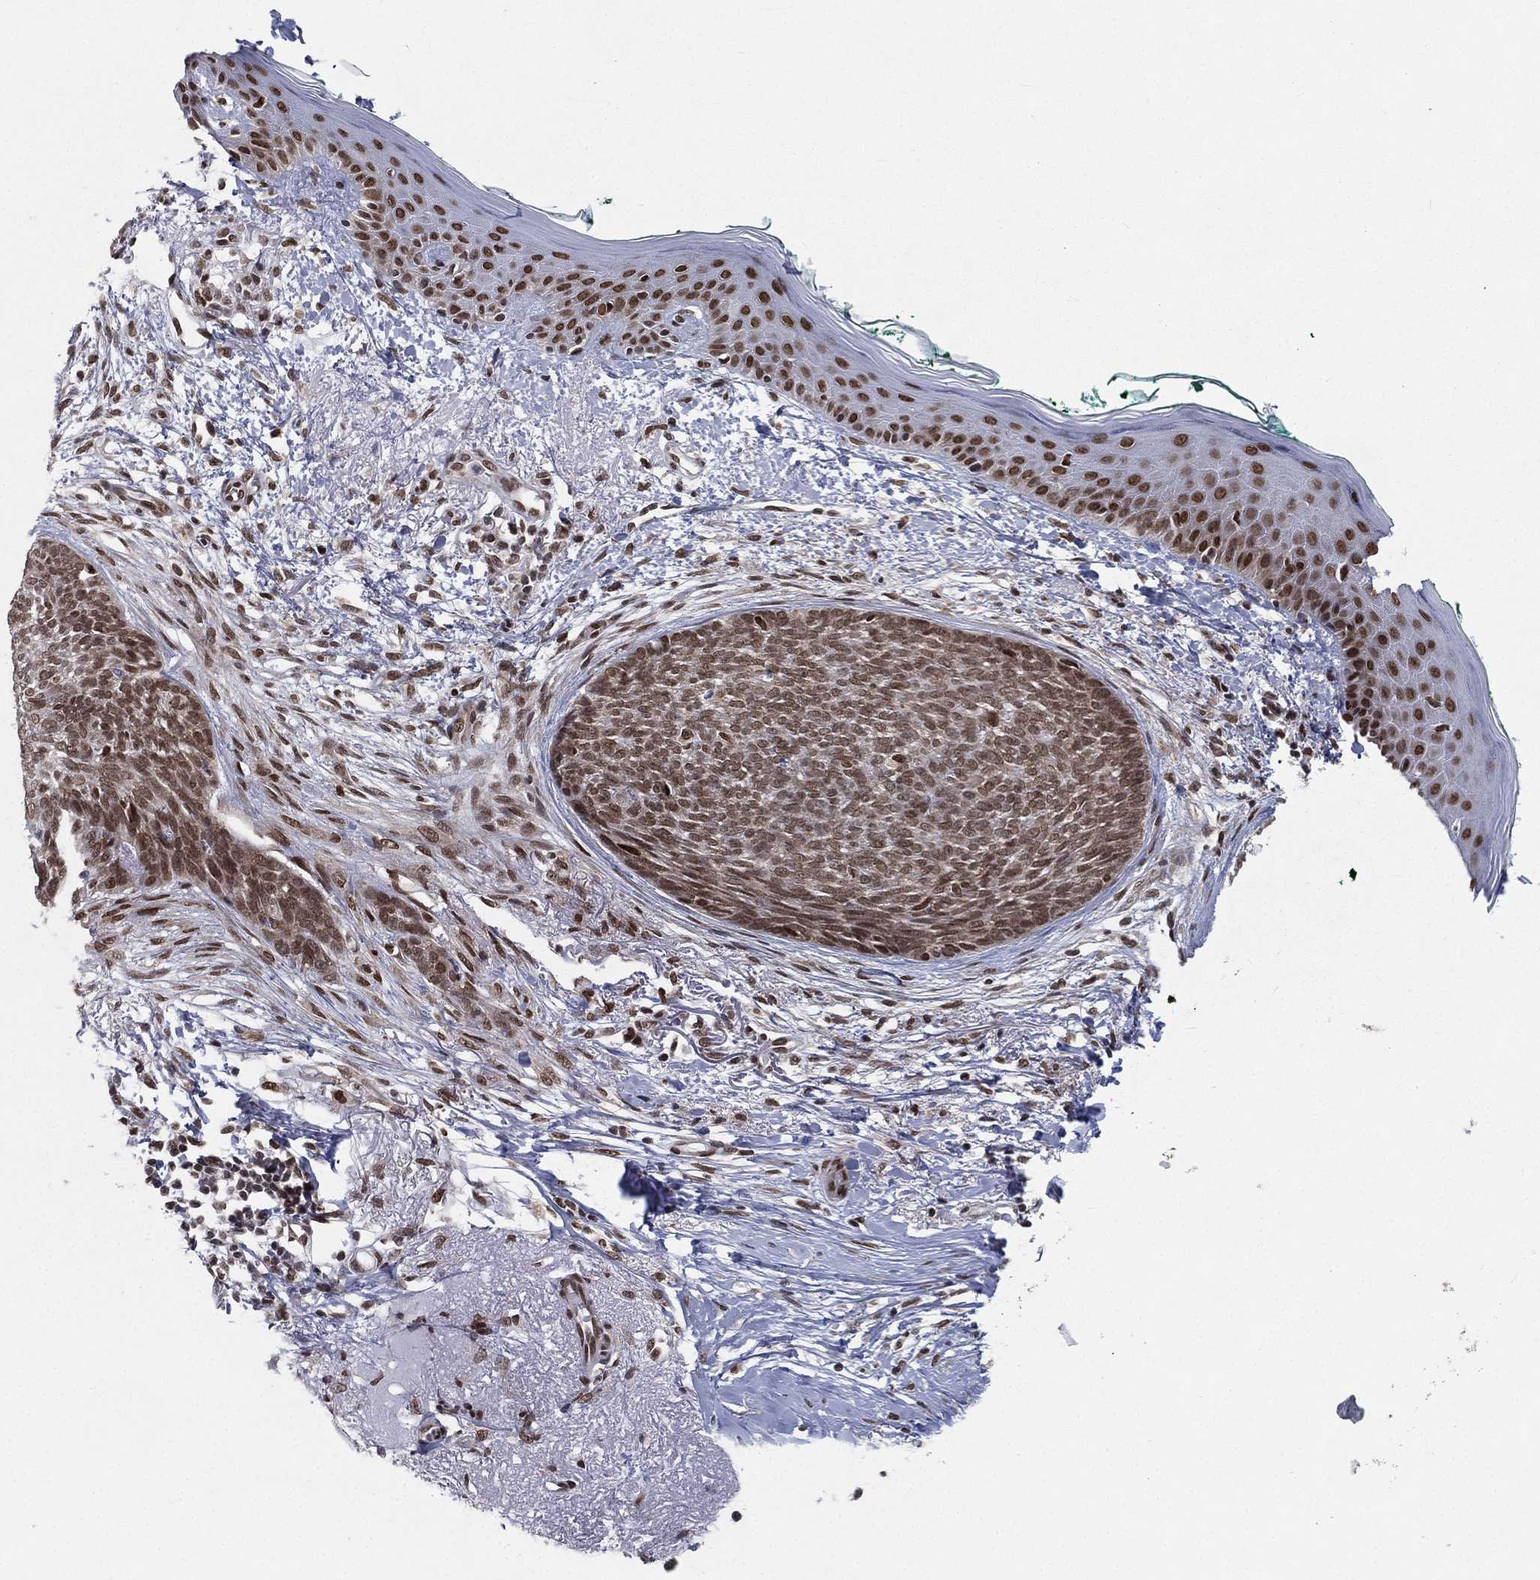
{"staining": {"intensity": "moderate", "quantity": ">75%", "location": "nuclear"}, "tissue": "skin cancer", "cell_type": "Tumor cells", "image_type": "cancer", "snomed": [{"axis": "morphology", "description": "Normal tissue, NOS"}, {"axis": "morphology", "description": "Basal cell carcinoma"}, {"axis": "topography", "description": "Skin"}], "caption": "DAB (3,3'-diaminobenzidine) immunohistochemical staining of human skin cancer shows moderate nuclear protein staining in about >75% of tumor cells.", "gene": "FUBP3", "patient": {"sex": "male", "age": 84}}